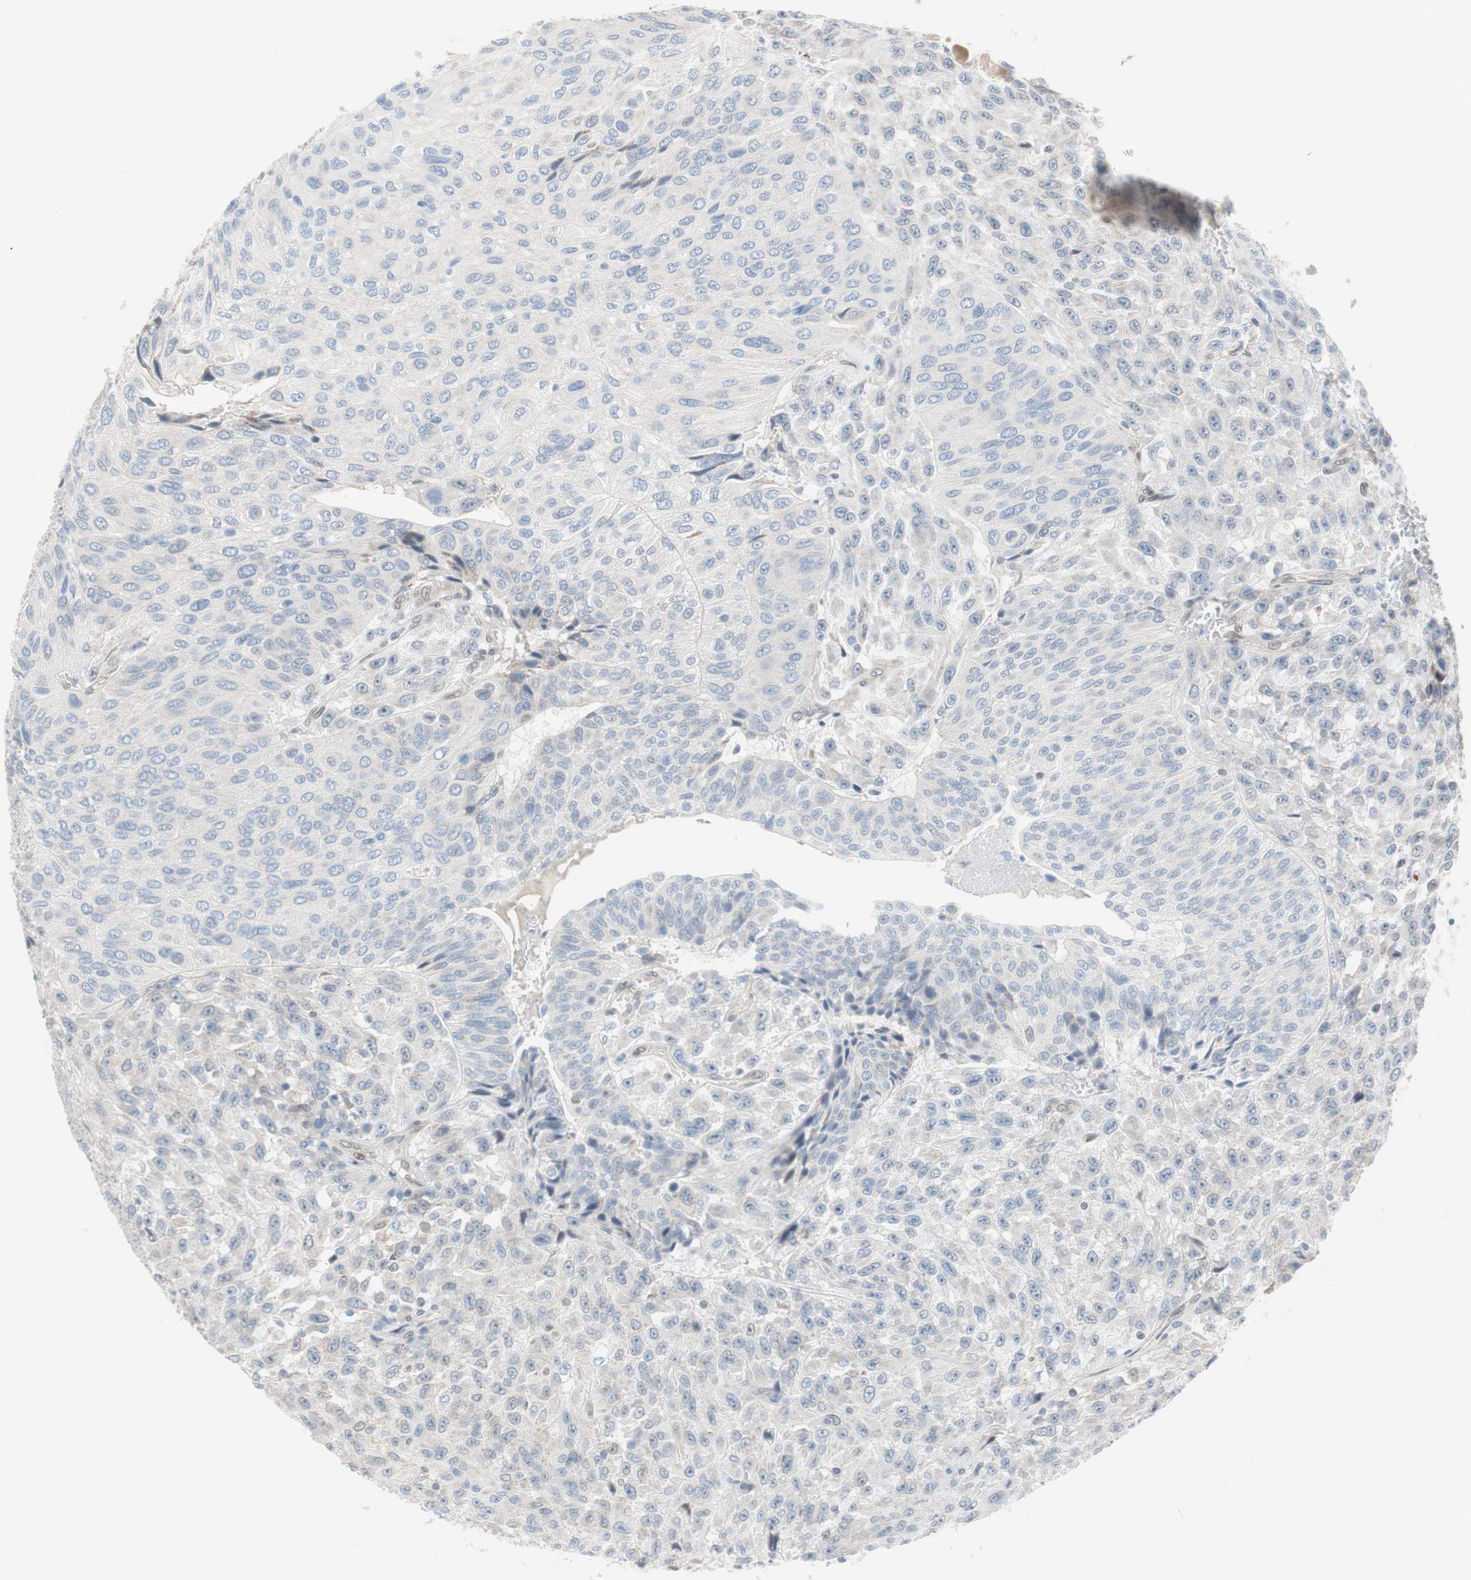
{"staining": {"intensity": "negative", "quantity": "none", "location": "none"}, "tissue": "urothelial cancer", "cell_type": "Tumor cells", "image_type": "cancer", "snomed": [{"axis": "morphology", "description": "Urothelial carcinoma, High grade"}, {"axis": "topography", "description": "Urinary bladder"}], "caption": "A high-resolution image shows IHC staining of urothelial cancer, which exhibits no significant staining in tumor cells. (Brightfield microscopy of DAB (3,3'-diaminobenzidine) immunohistochemistry (IHC) at high magnification).", "gene": "ARNT2", "patient": {"sex": "male", "age": 66}}